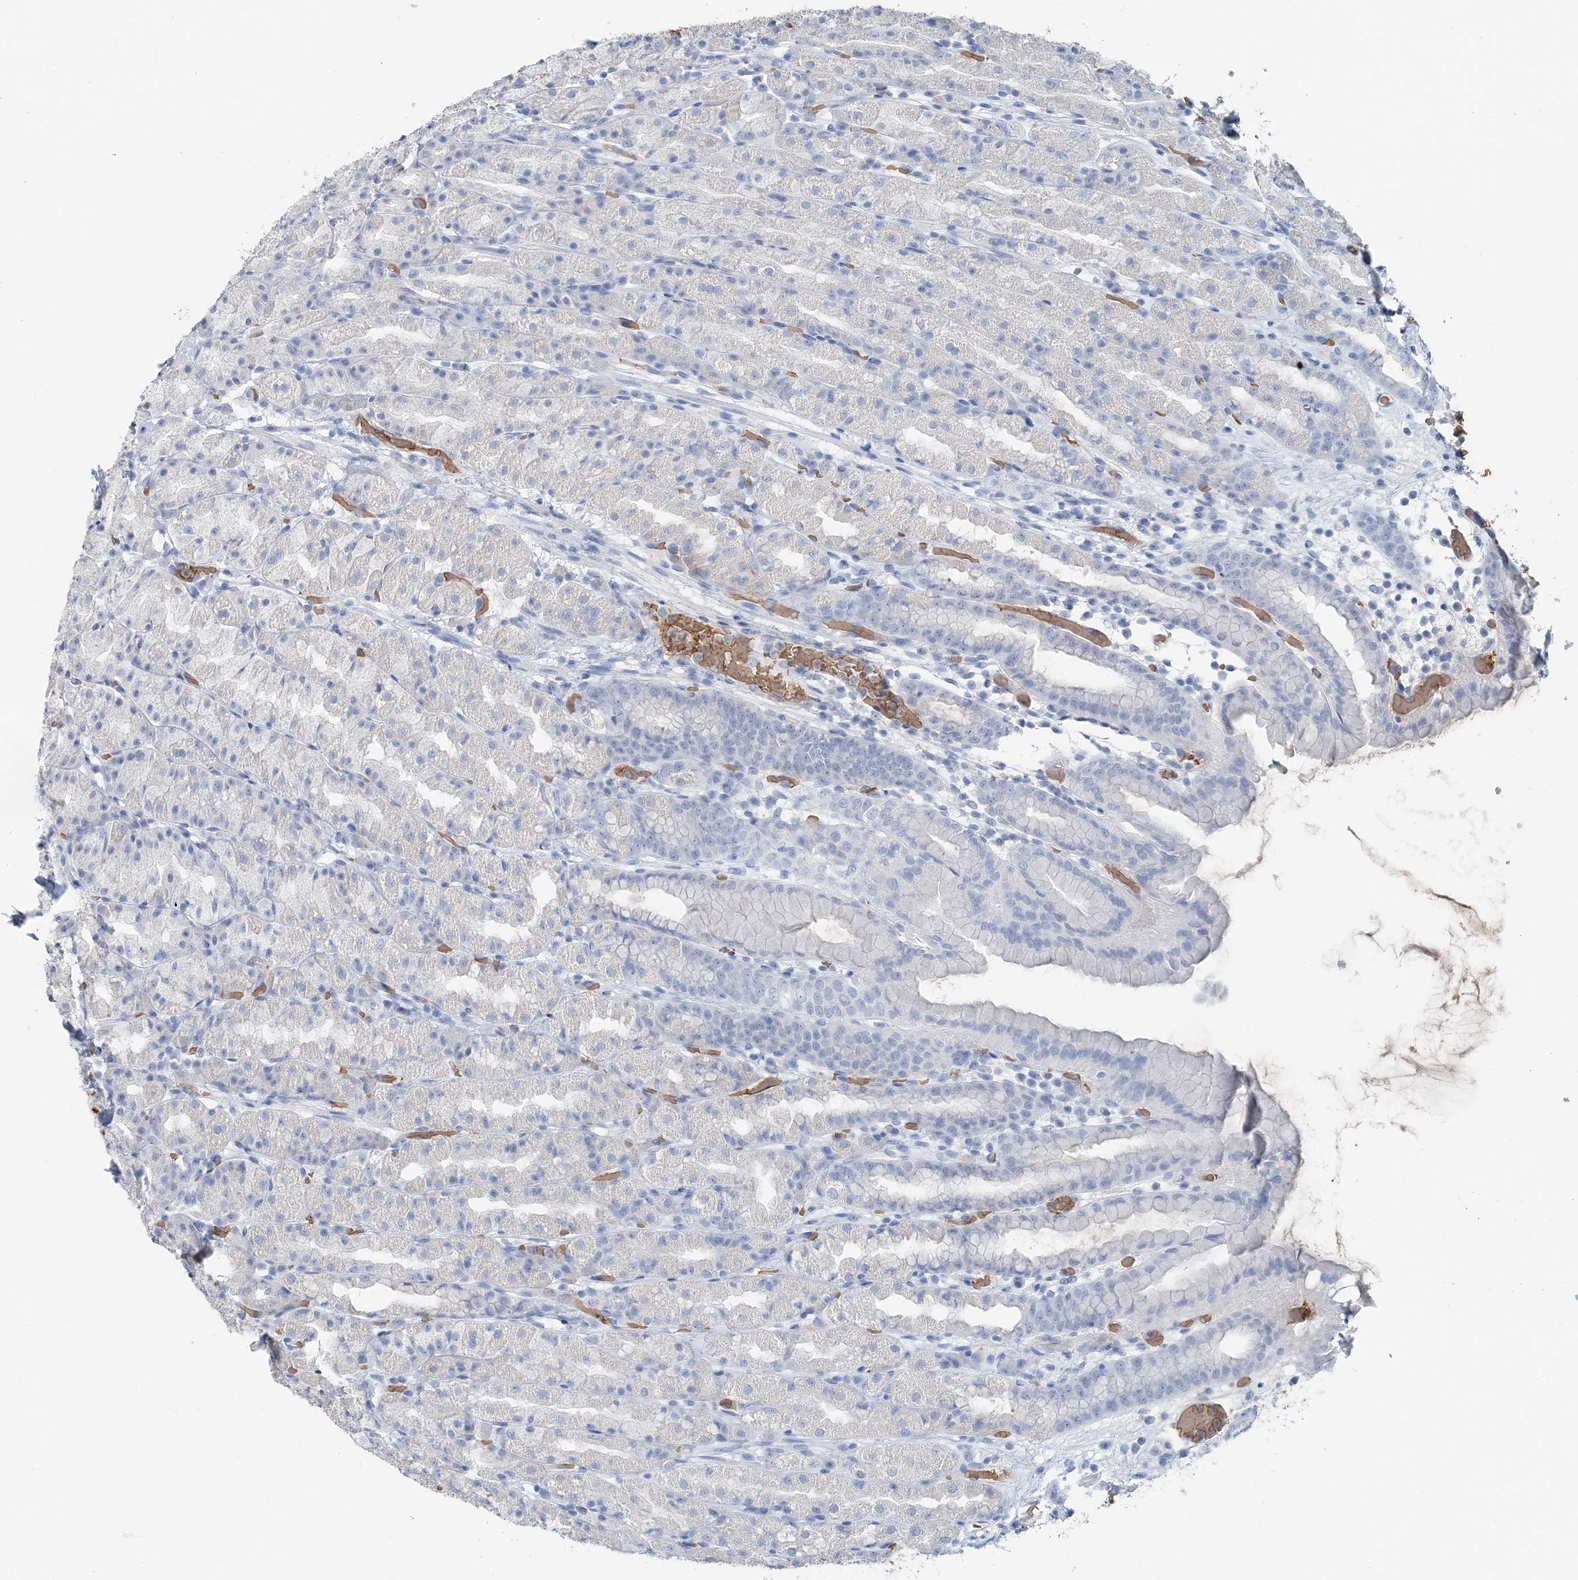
{"staining": {"intensity": "negative", "quantity": "none", "location": "none"}, "tissue": "stomach", "cell_type": "Glandular cells", "image_type": "normal", "snomed": [{"axis": "morphology", "description": "Normal tissue, NOS"}, {"axis": "topography", "description": "Stomach, upper"}], "caption": "This is a histopathology image of immunohistochemistry (IHC) staining of normal stomach, which shows no expression in glandular cells. (DAB immunohistochemistry (IHC) with hematoxylin counter stain).", "gene": "HBD", "patient": {"sex": "male", "age": 68}}